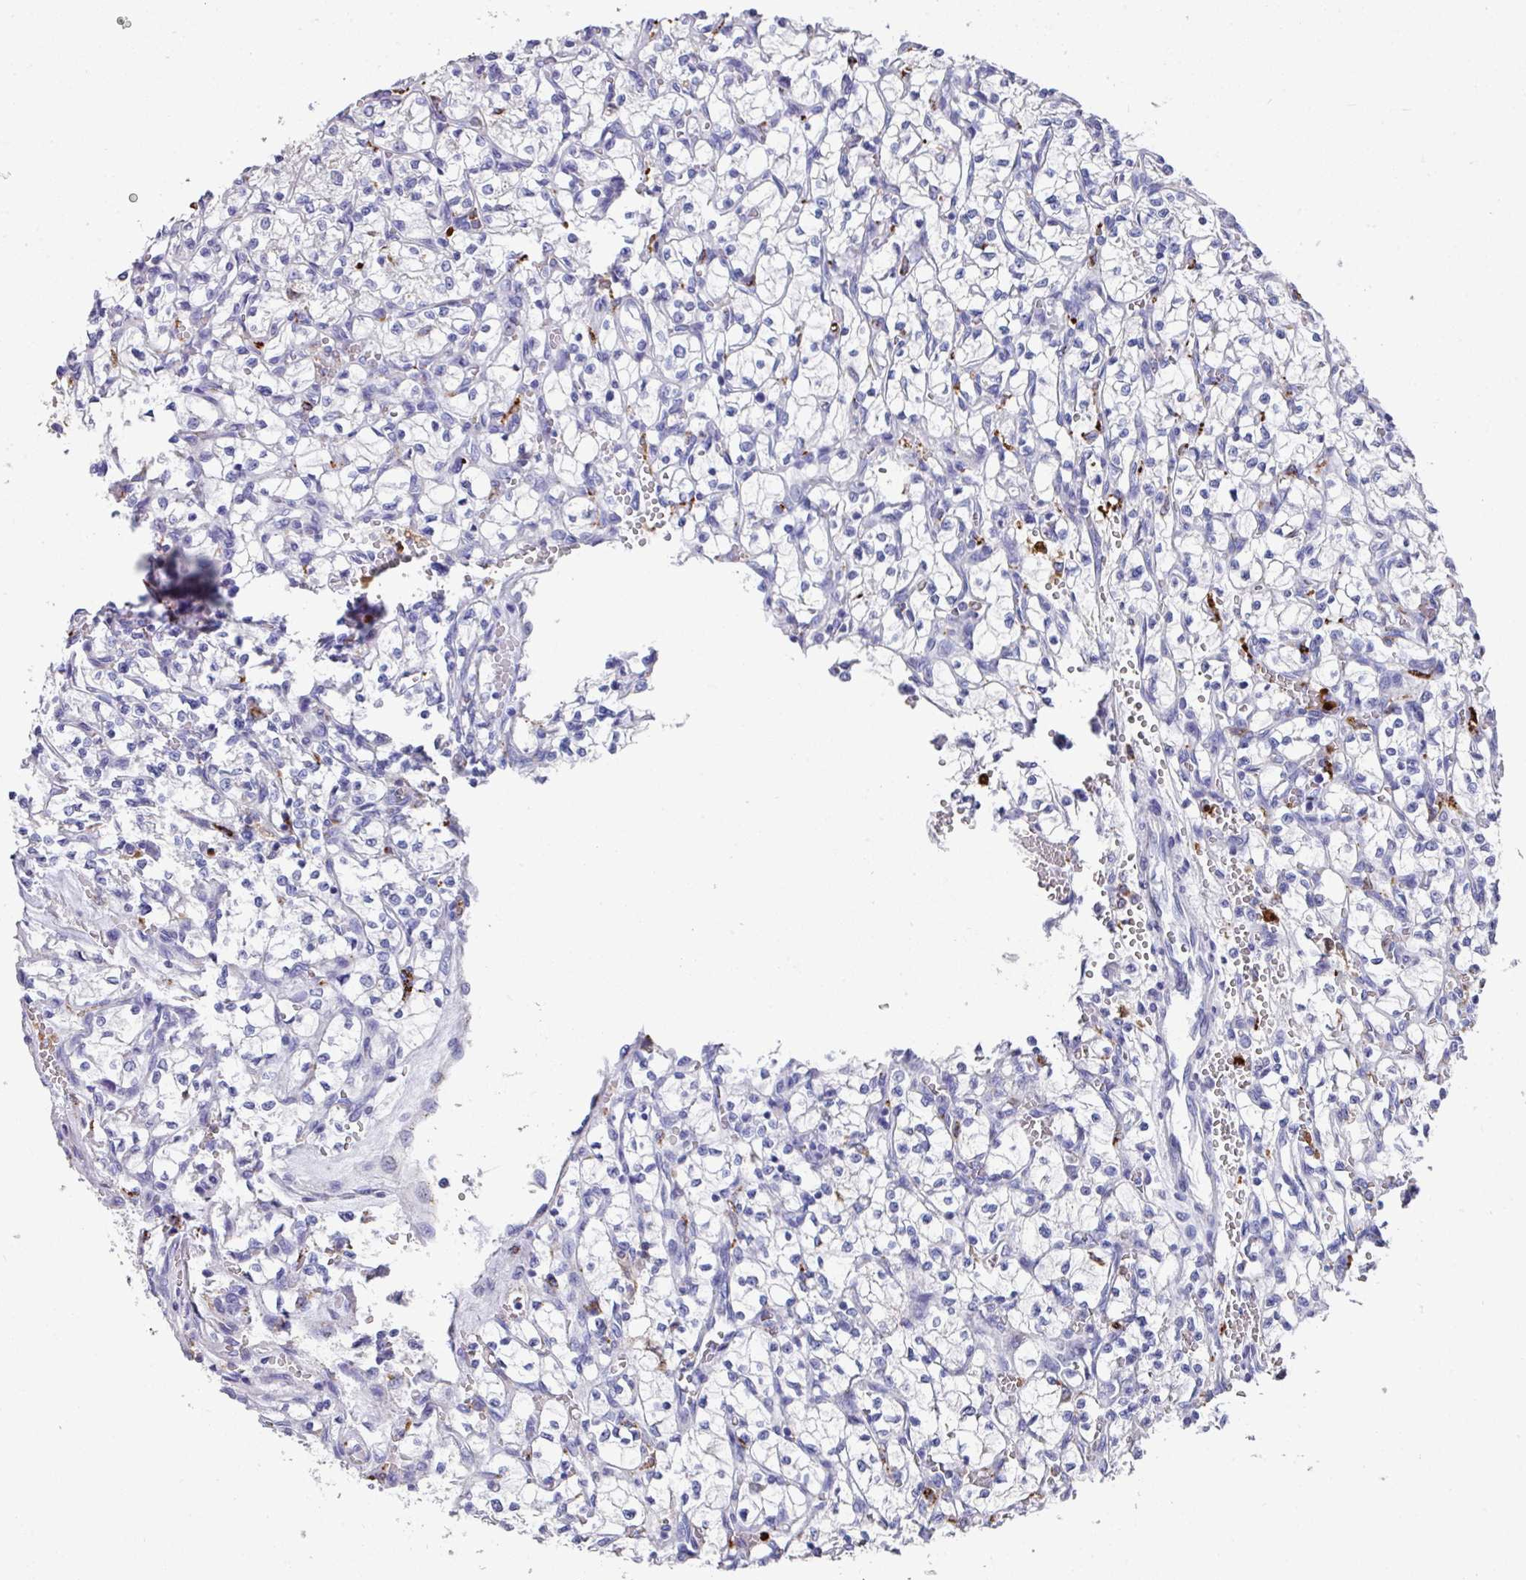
{"staining": {"intensity": "negative", "quantity": "none", "location": "none"}, "tissue": "renal cancer", "cell_type": "Tumor cells", "image_type": "cancer", "snomed": [{"axis": "morphology", "description": "Adenocarcinoma, NOS"}, {"axis": "topography", "description": "Kidney"}], "caption": "Tumor cells are negative for protein expression in human renal cancer.", "gene": "CPVL", "patient": {"sex": "female", "age": 64}}